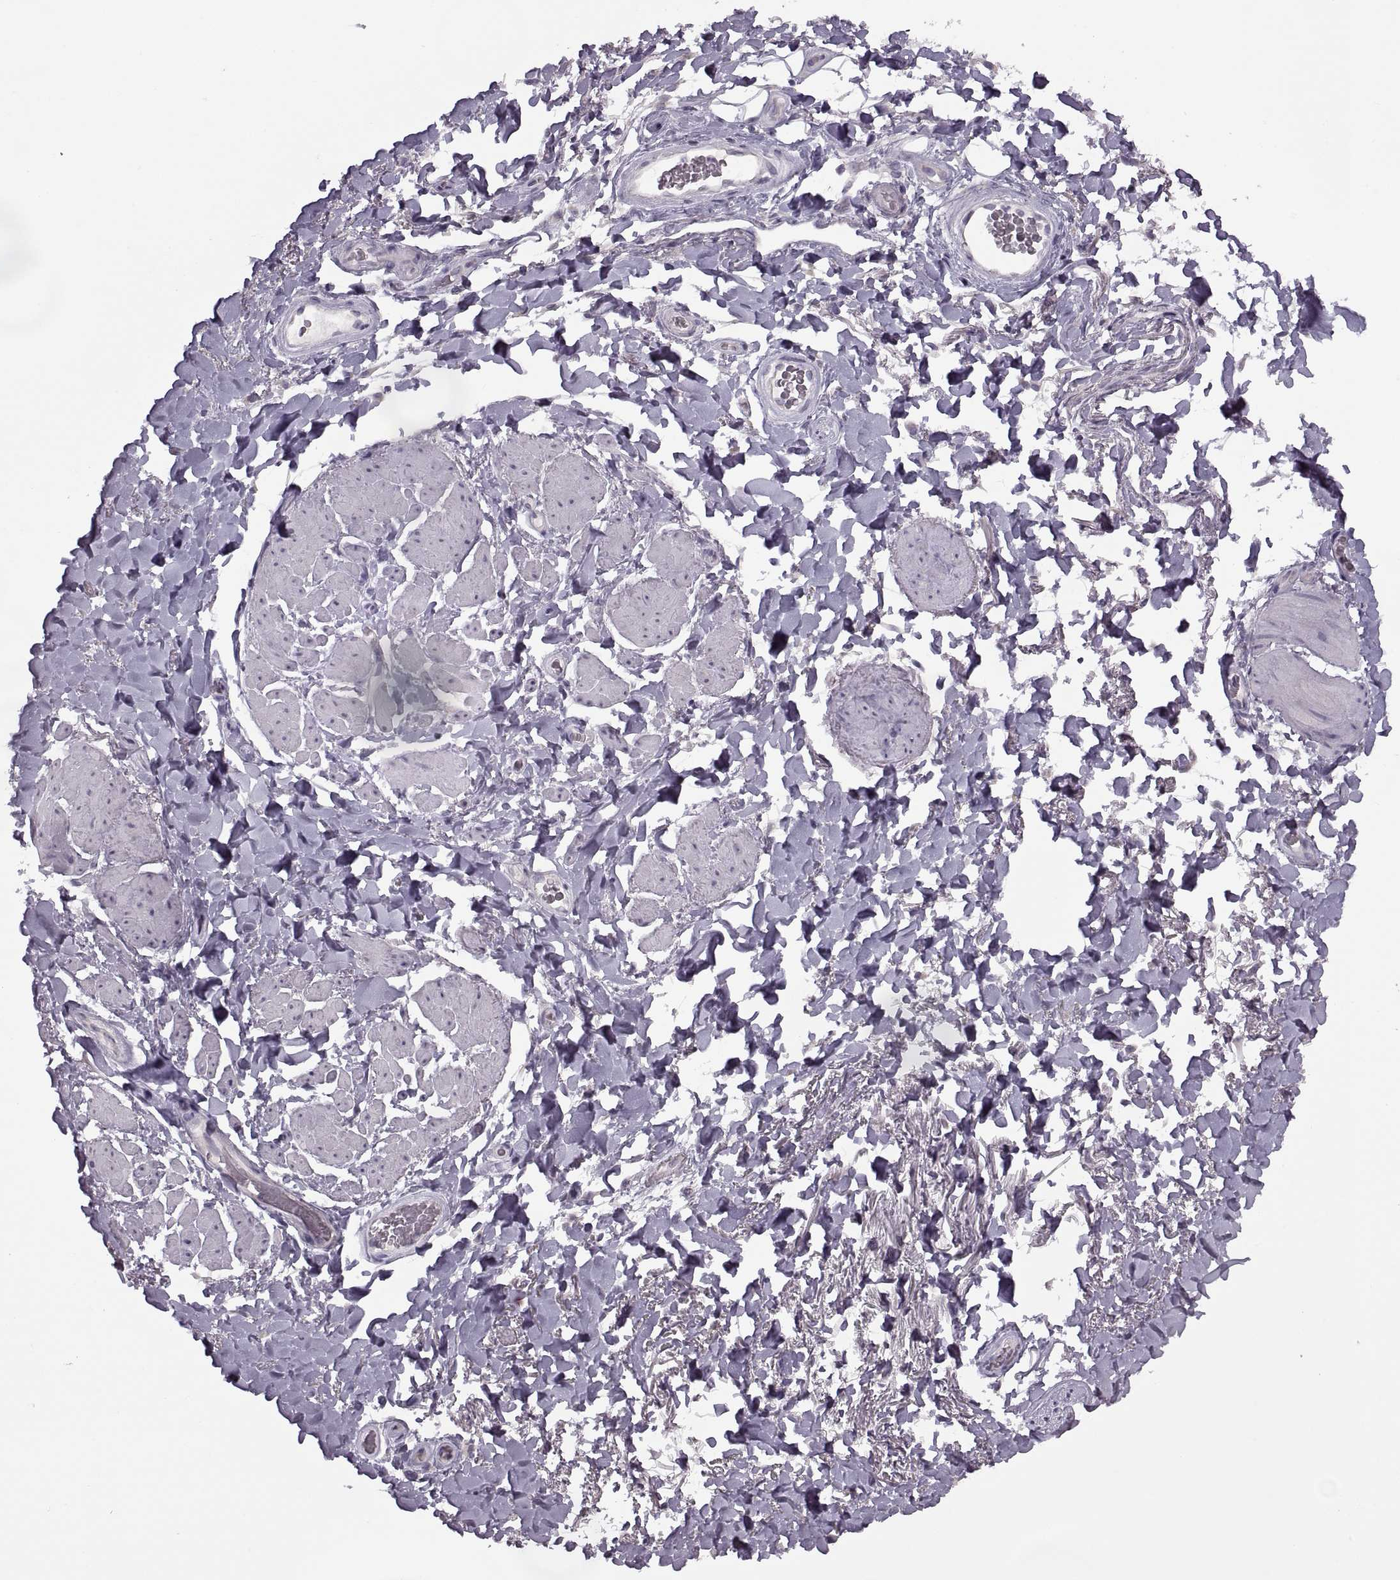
{"staining": {"intensity": "negative", "quantity": "none", "location": "none"}, "tissue": "adipose tissue", "cell_type": "Adipocytes", "image_type": "normal", "snomed": [{"axis": "morphology", "description": "Normal tissue, NOS"}, {"axis": "topography", "description": "Anal"}, {"axis": "topography", "description": "Peripheral nerve tissue"}], "caption": "IHC micrograph of unremarkable adipose tissue: adipose tissue stained with DAB demonstrates no significant protein positivity in adipocytes.", "gene": "H2AP", "patient": {"sex": "male", "age": 53}}